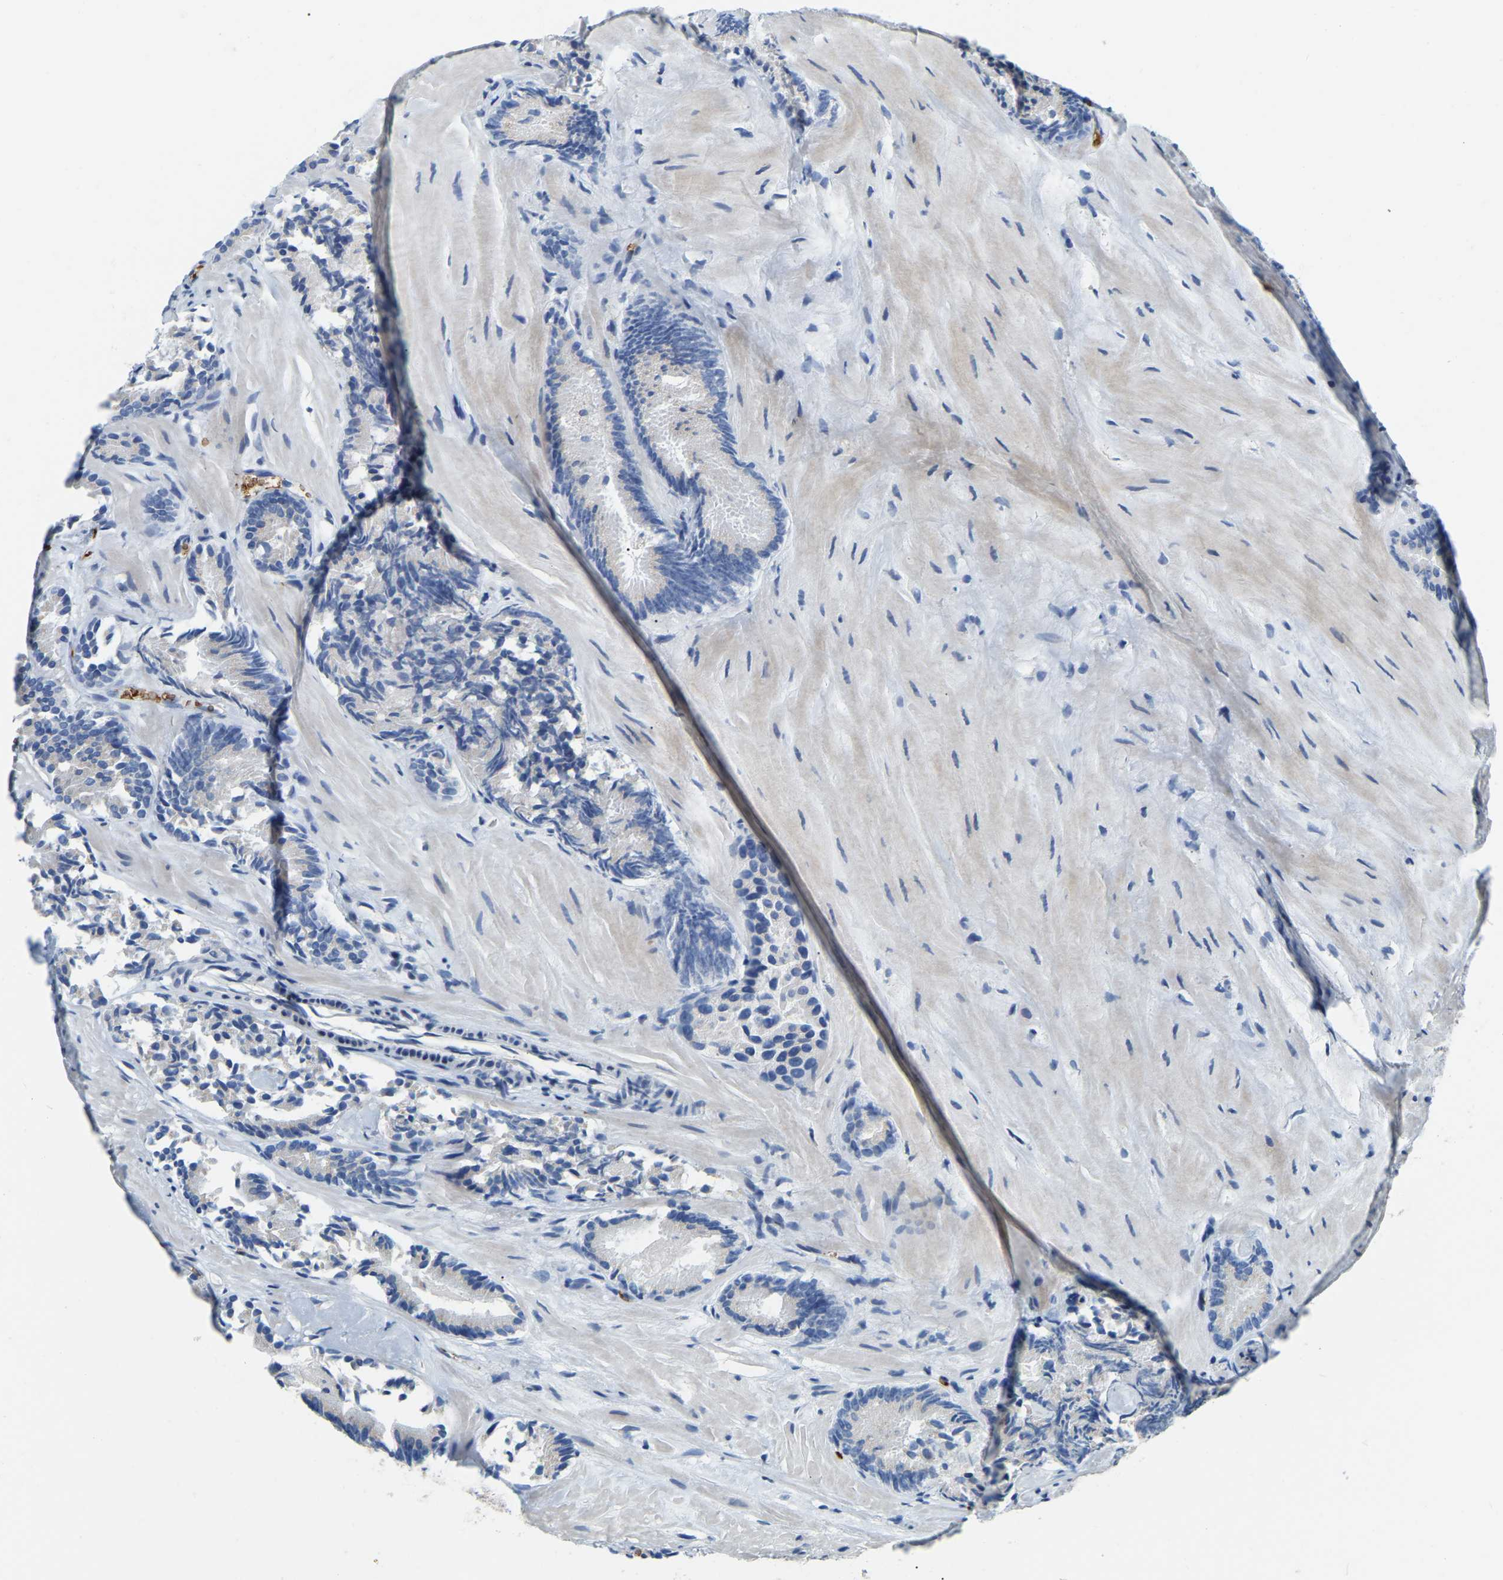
{"staining": {"intensity": "negative", "quantity": "none", "location": "none"}, "tissue": "prostate cancer", "cell_type": "Tumor cells", "image_type": "cancer", "snomed": [{"axis": "morphology", "description": "Adenocarcinoma, Low grade"}, {"axis": "topography", "description": "Prostate"}], "caption": "A high-resolution image shows immunohistochemistry (IHC) staining of prostate cancer, which demonstrates no significant expression in tumor cells.", "gene": "CFAP298", "patient": {"sex": "male", "age": 51}}